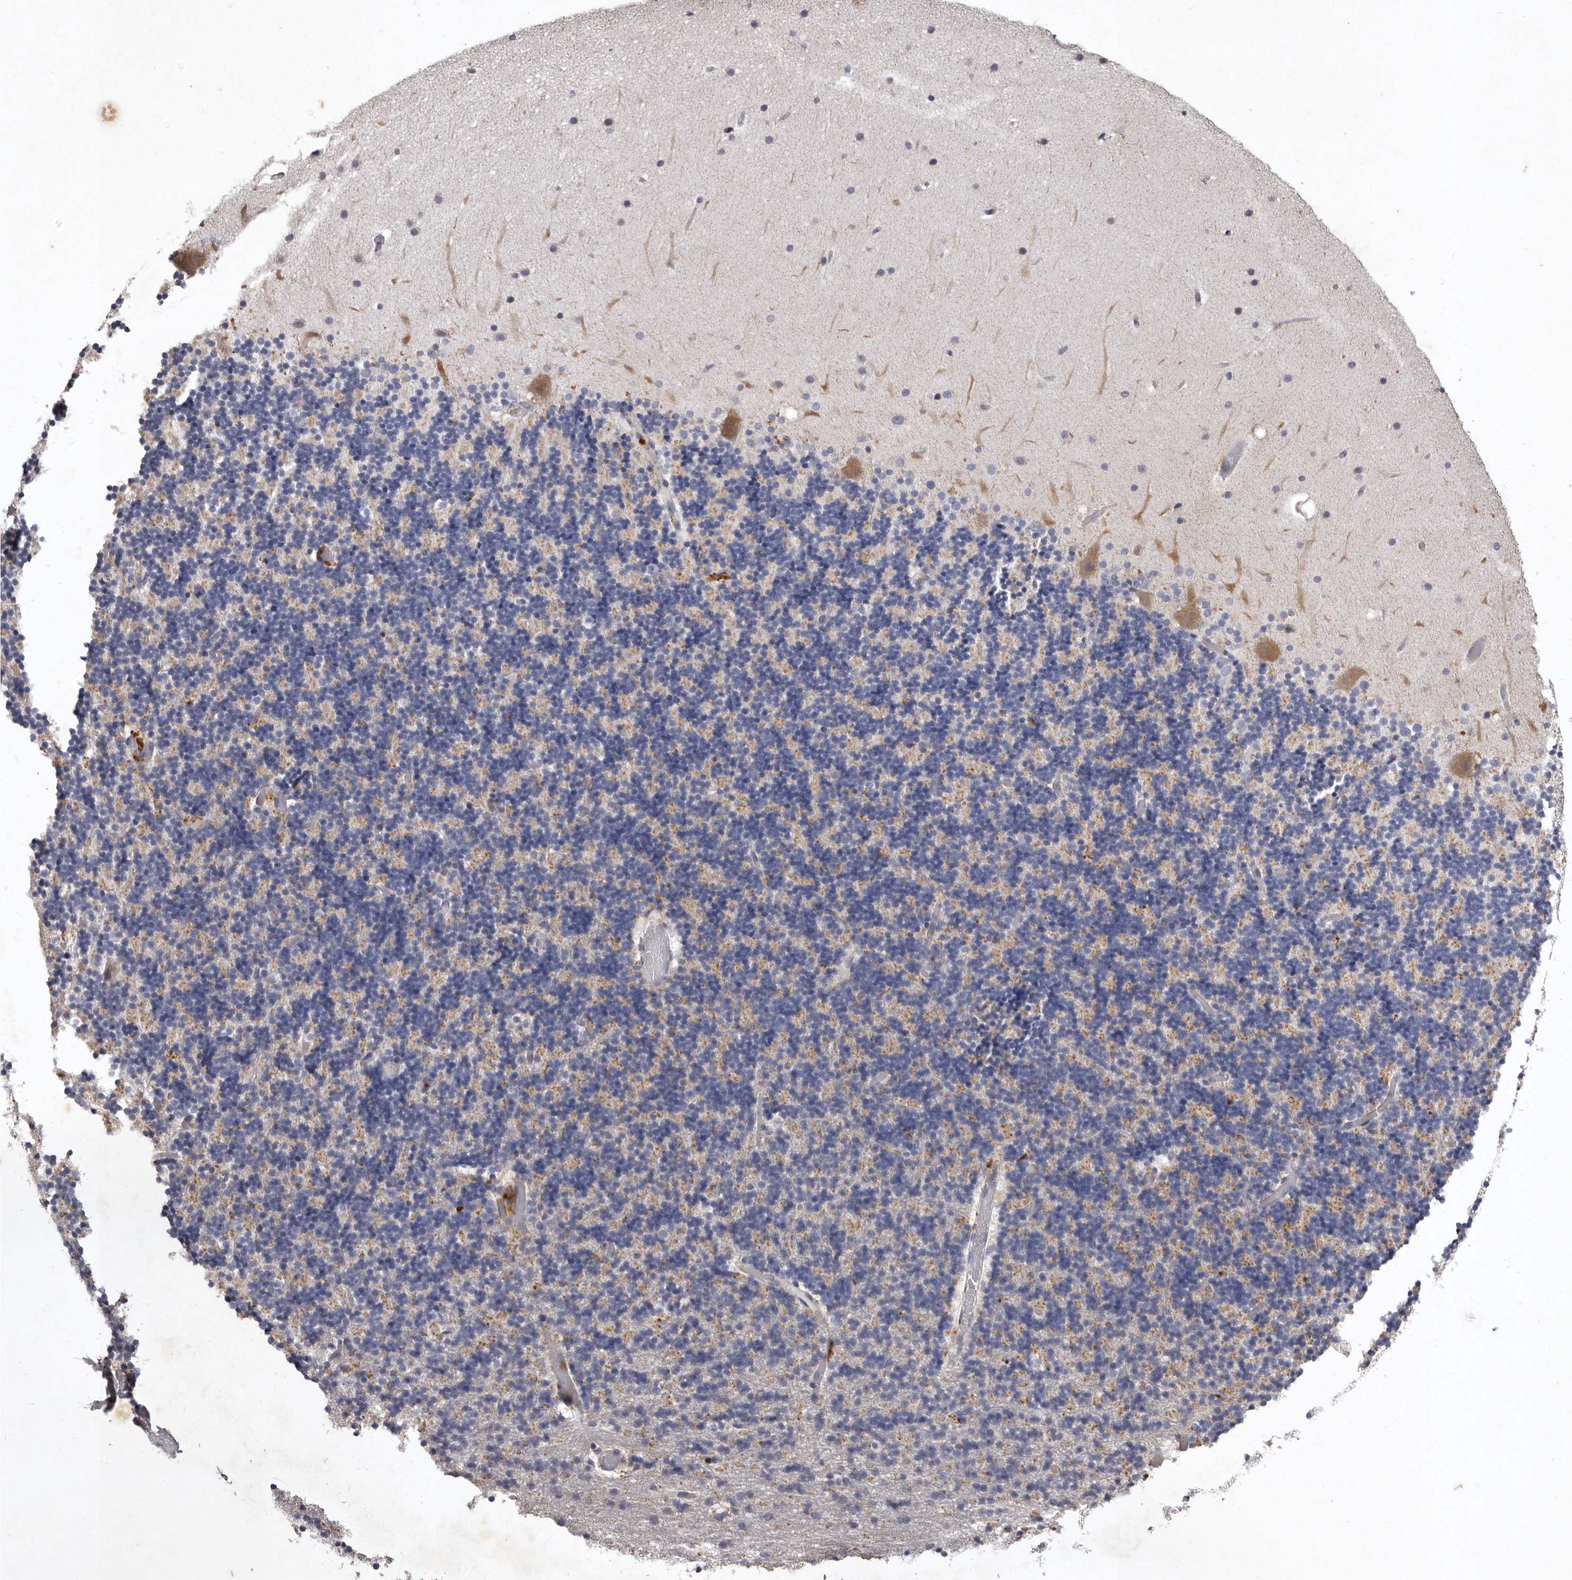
{"staining": {"intensity": "moderate", "quantity": "<25%", "location": "cytoplasmic/membranous"}, "tissue": "cerebellum", "cell_type": "Cells in granular layer", "image_type": "normal", "snomed": [{"axis": "morphology", "description": "Normal tissue, NOS"}, {"axis": "topography", "description": "Cerebellum"}], "caption": "Immunohistochemical staining of unremarkable cerebellum shows moderate cytoplasmic/membranous protein expression in about <25% of cells in granular layer.", "gene": "NKAIN4", "patient": {"sex": "male", "age": 57}}